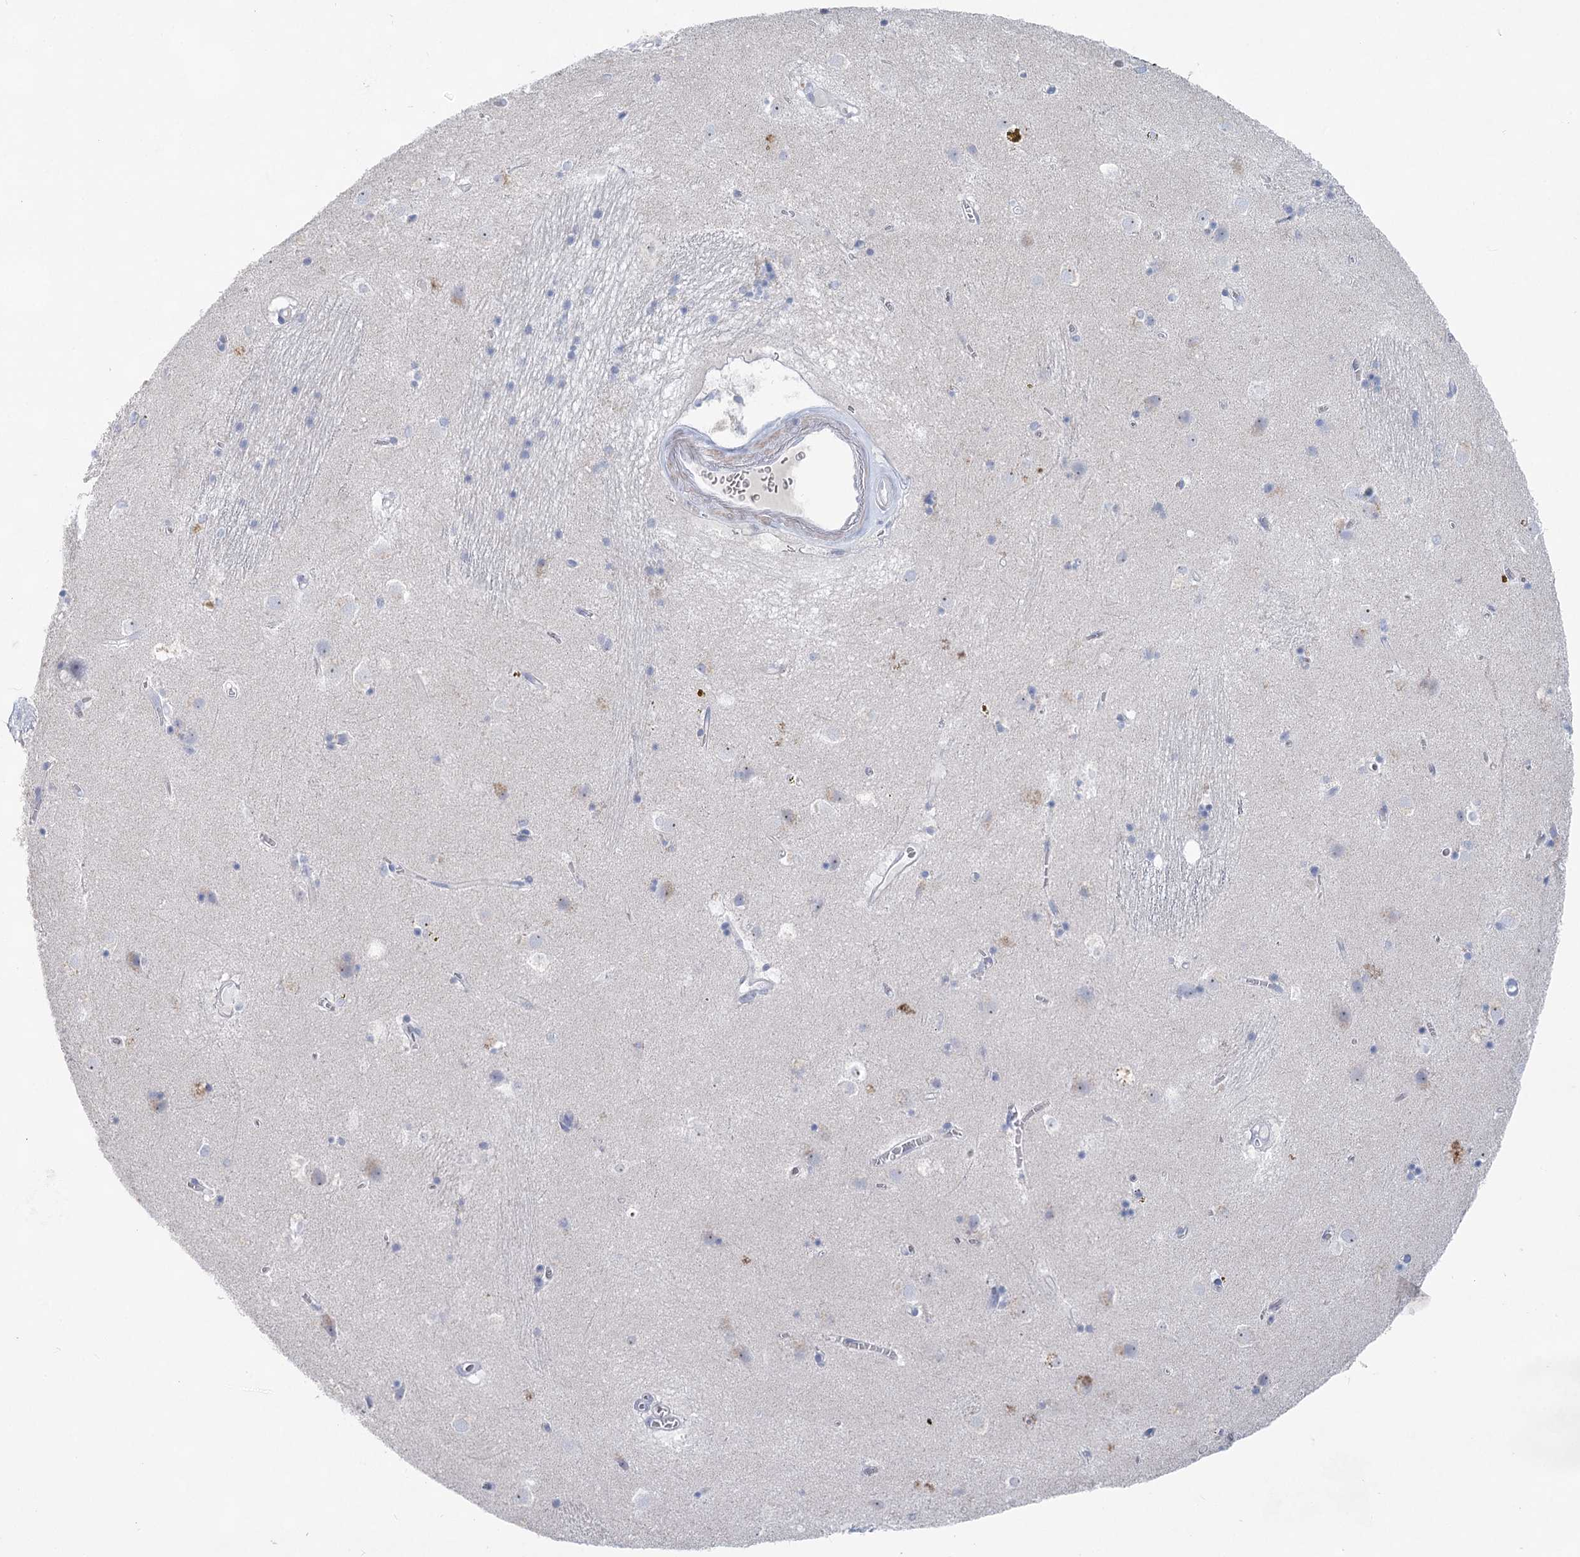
{"staining": {"intensity": "negative", "quantity": "none", "location": "none"}, "tissue": "caudate", "cell_type": "Glial cells", "image_type": "normal", "snomed": [{"axis": "morphology", "description": "Normal tissue, NOS"}, {"axis": "topography", "description": "Lateral ventricle wall"}], "caption": "This is a micrograph of immunohistochemistry staining of unremarkable caudate, which shows no expression in glial cells. (Immunohistochemistry, brightfield microscopy, high magnification).", "gene": "WDR74", "patient": {"sex": "male", "age": 70}}